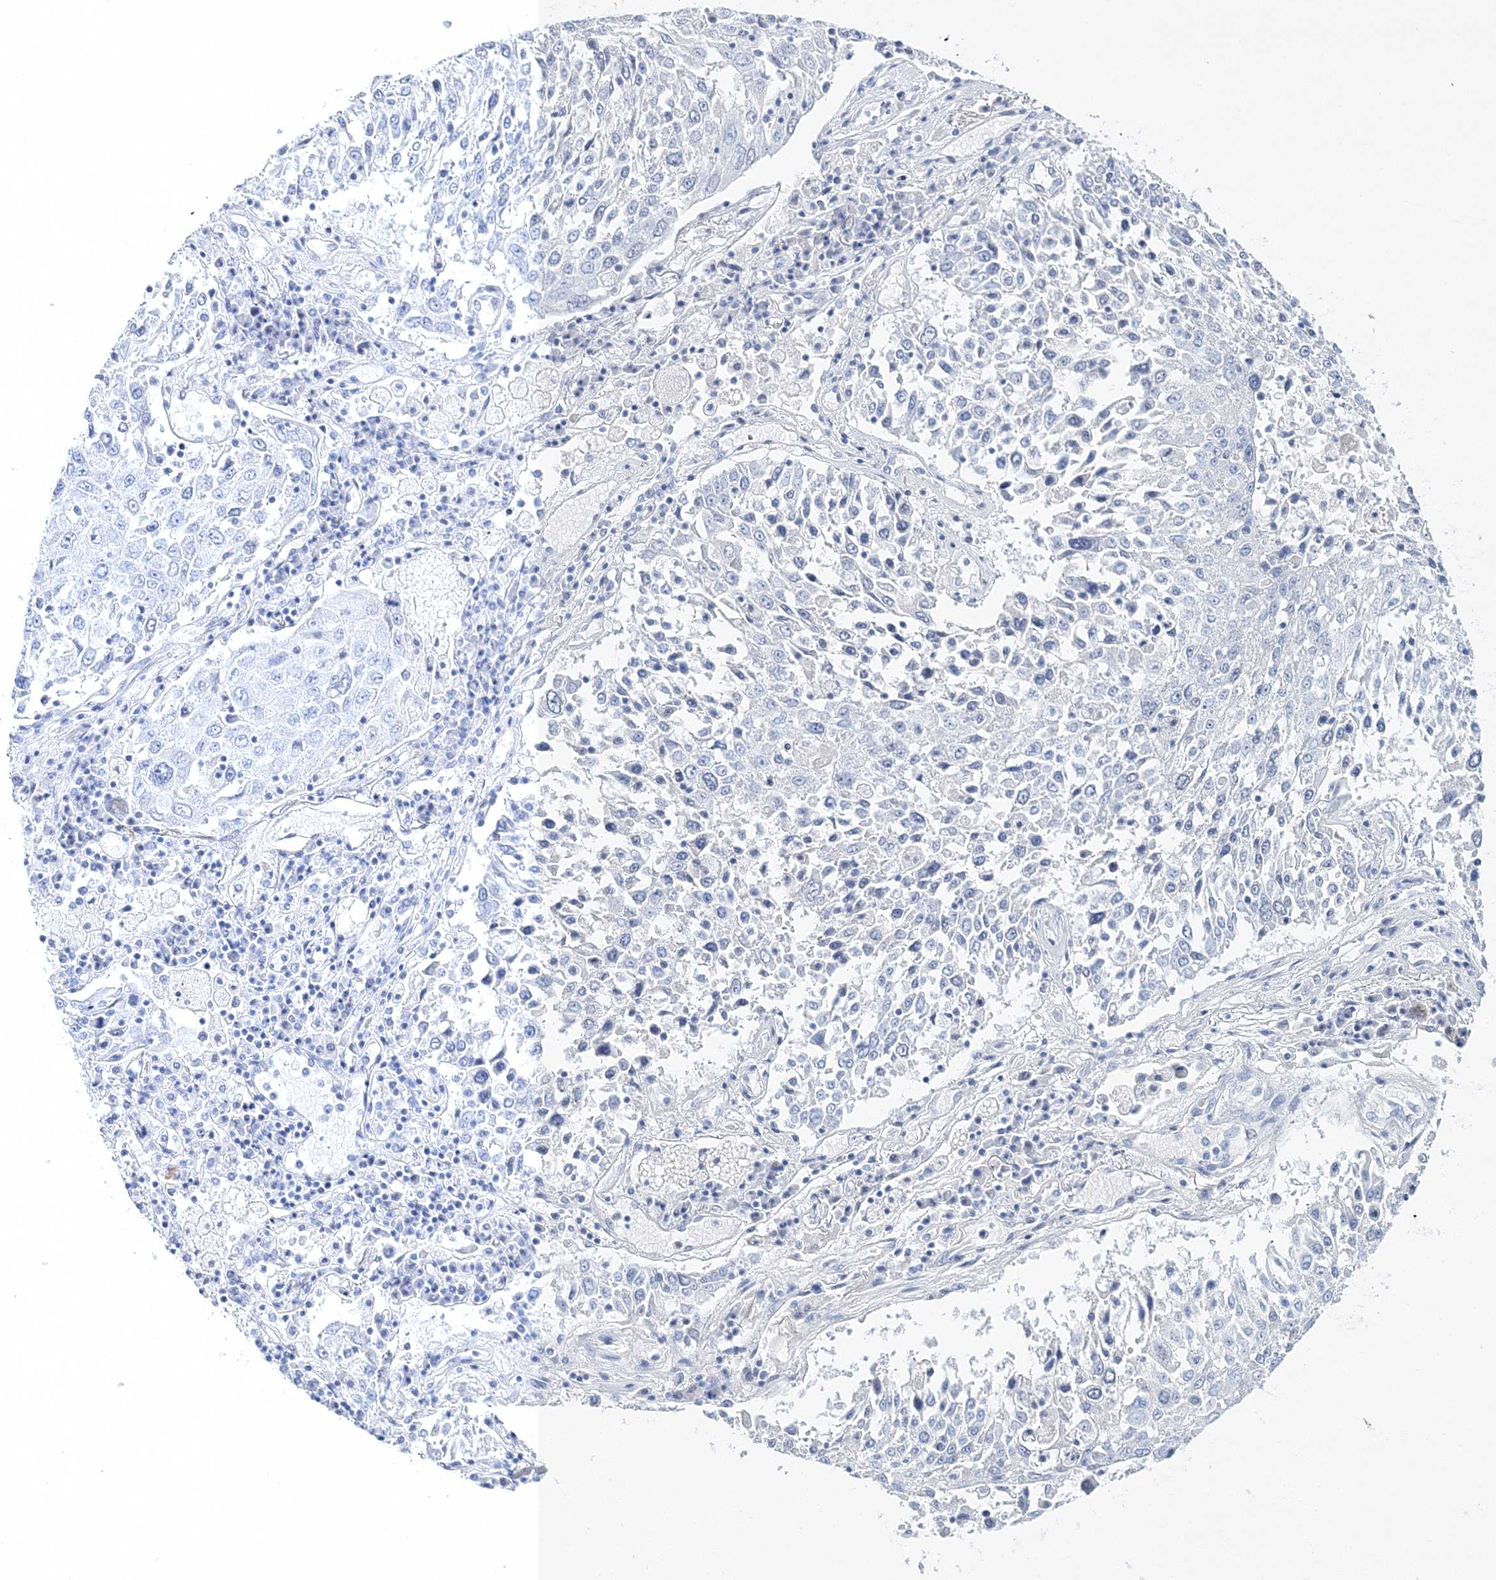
{"staining": {"intensity": "negative", "quantity": "none", "location": "none"}, "tissue": "lung cancer", "cell_type": "Tumor cells", "image_type": "cancer", "snomed": [{"axis": "morphology", "description": "Squamous cell carcinoma, NOS"}, {"axis": "topography", "description": "Lung"}], "caption": "Immunohistochemistry photomicrograph of human lung squamous cell carcinoma stained for a protein (brown), which exhibits no positivity in tumor cells.", "gene": "MYOZ2", "patient": {"sex": "male", "age": 65}}